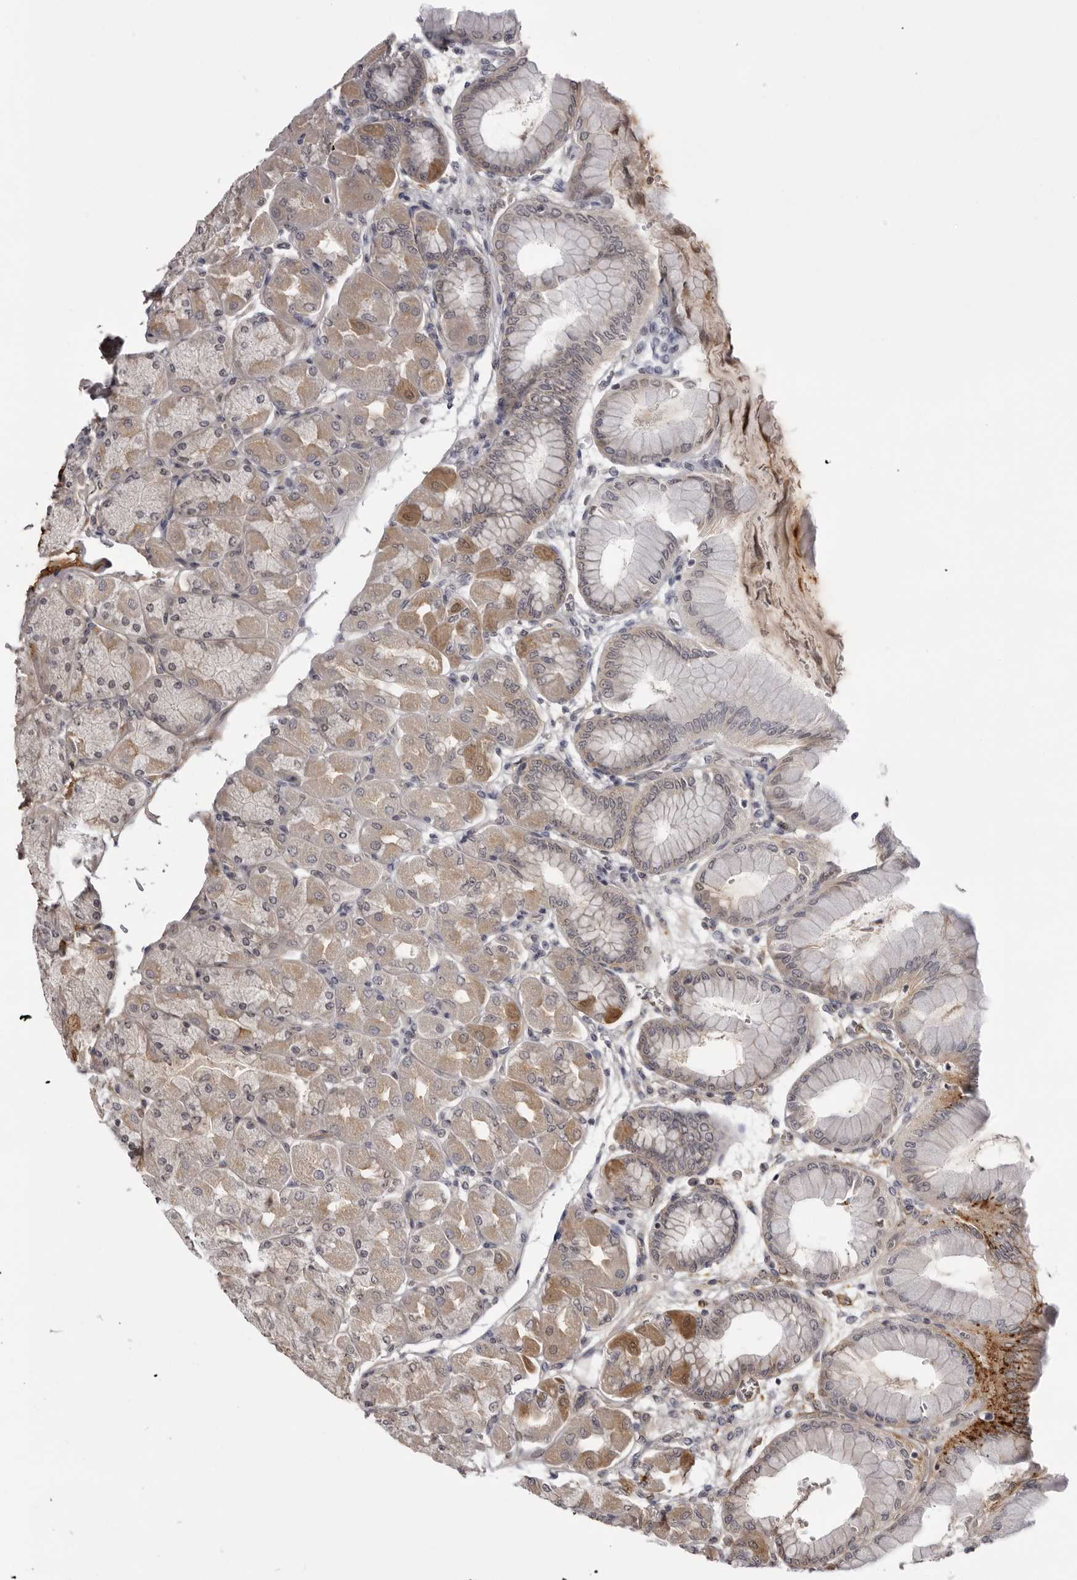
{"staining": {"intensity": "moderate", "quantity": ">75%", "location": "cytoplasmic/membranous"}, "tissue": "stomach", "cell_type": "Glandular cells", "image_type": "normal", "snomed": [{"axis": "morphology", "description": "Normal tissue, NOS"}, {"axis": "topography", "description": "Stomach, upper"}], "caption": "Moderate cytoplasmic/membranous staining for a protein is present in approximately >75% of glandular cells of normal stomach using immunohistochemistry.", "gene": "PLEKHF2", "patient": {"sex": "female", "age": 56}}